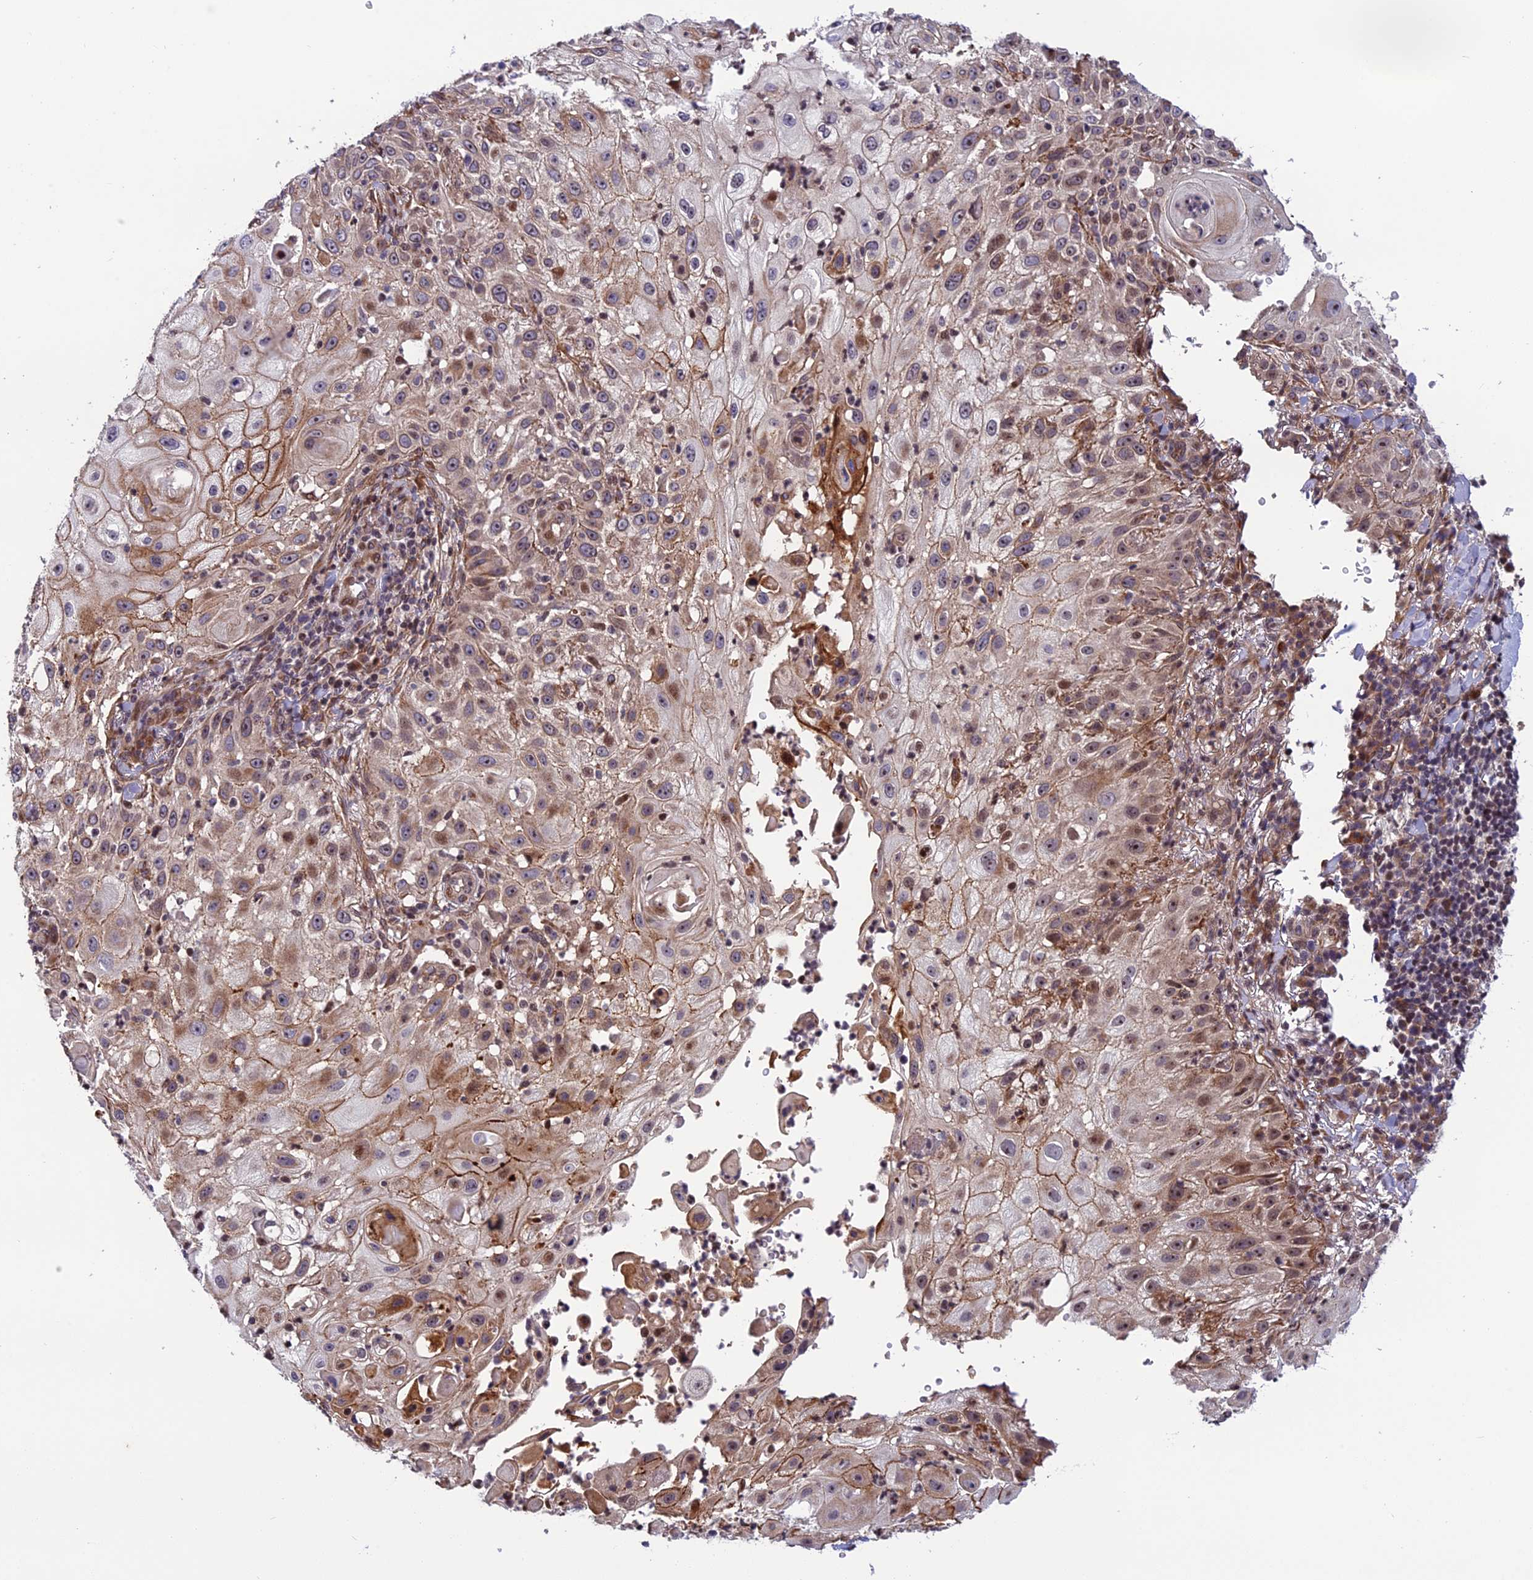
{"staining": {"intensity": "weak", "quantity": ">75%", "location": "cytoplasmic/membranous,nuclear"}, "tissue": "skin cancer", "cell_type": "Tumor cells", "image_type": "cancer", "snomed": [{"axis": "morphology", "description": "Squamous cell carcinoma, NOS"}, {"axis": "topography", "description": "Skin"}], "caption": "This image demonstrates immunohistochemistry (IHC) staining of skin squamous cell carcinoma, with low weak cytoplasmic/membranous and nuclear staining in approximately >75% of tumor cells.", "gene": "SMIM7", "patient": {"sex": "female", "age": 44}}